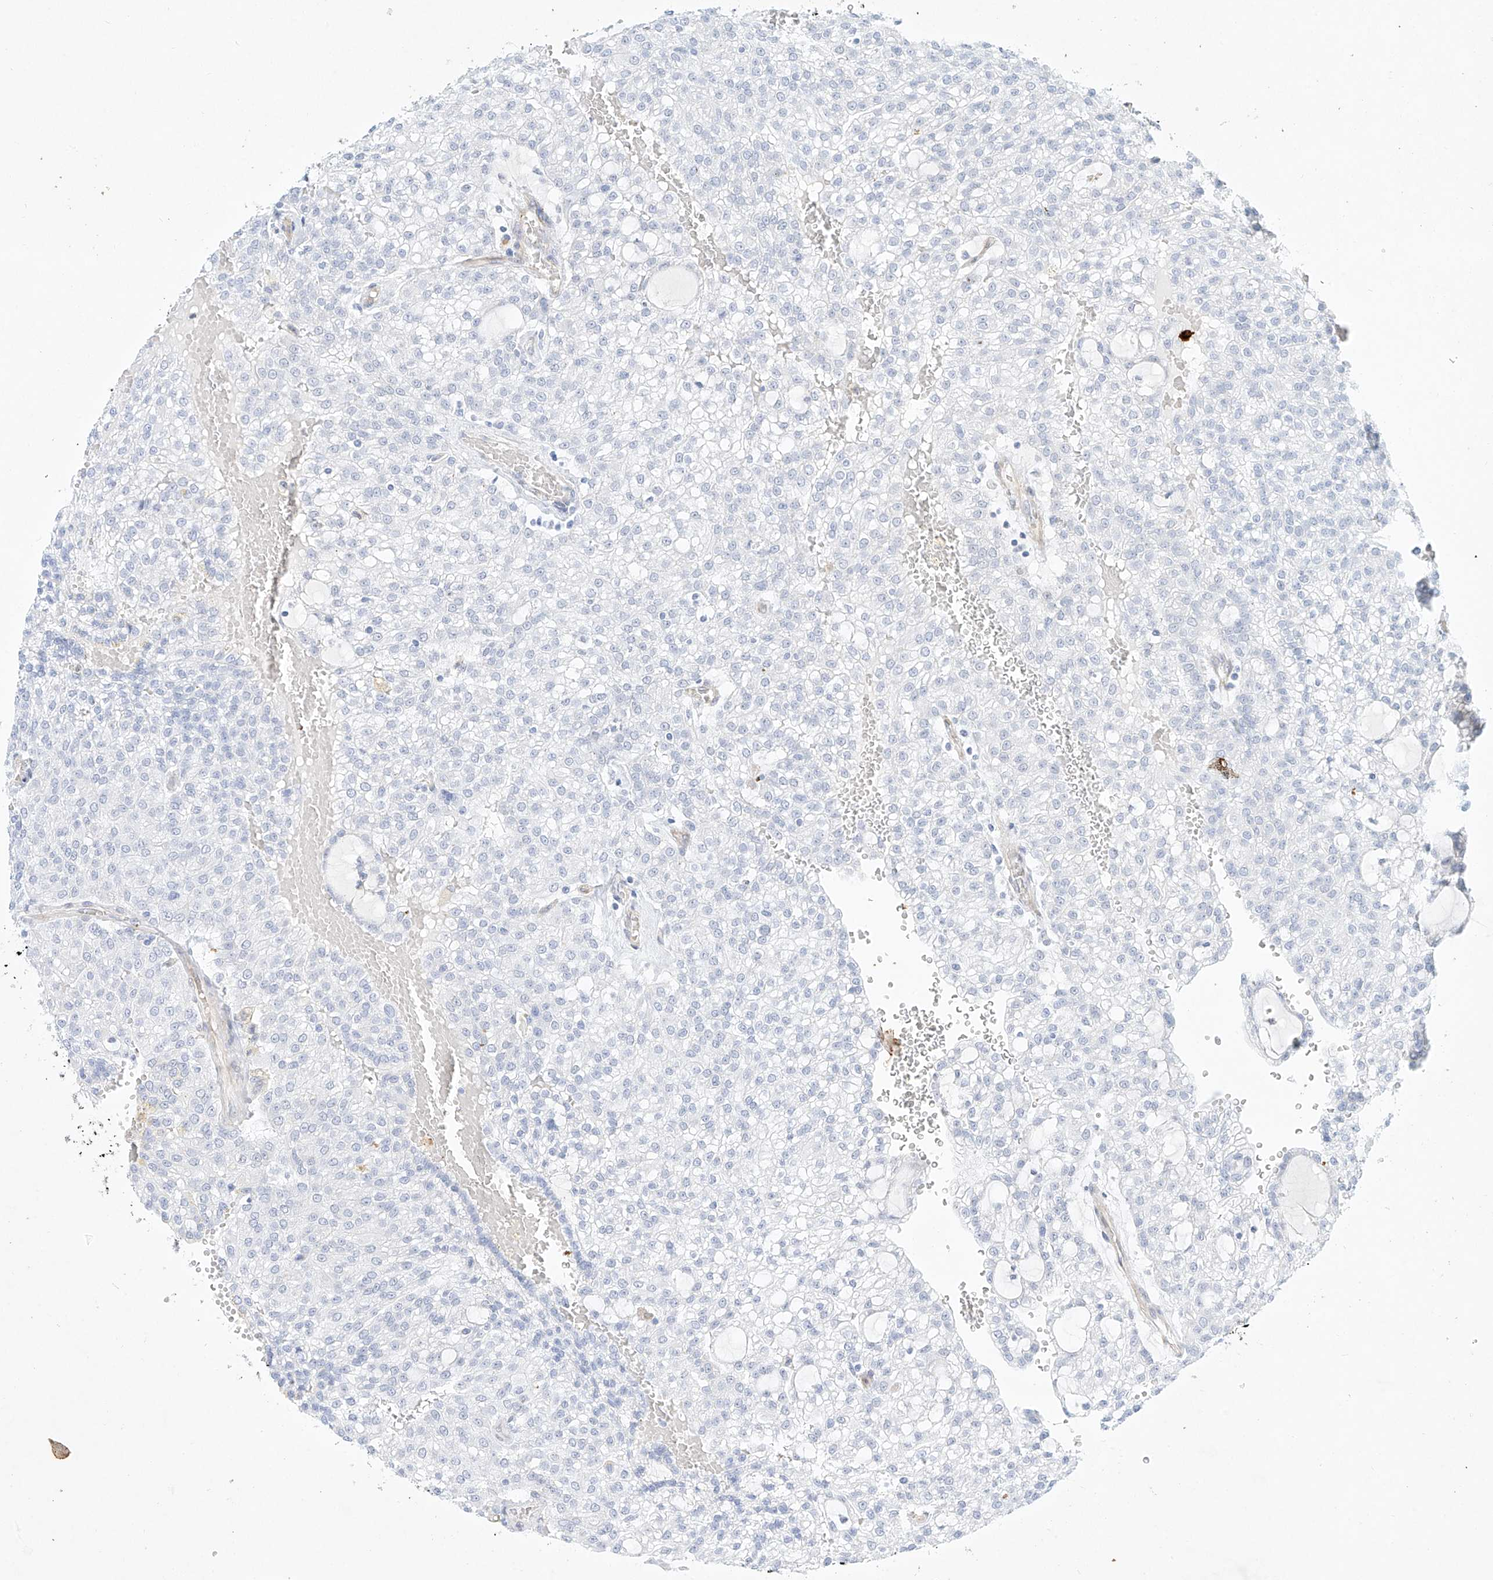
{"staining": {"intensity": "negative", "quantity": "none", "location": "none"}, "tissue": "renal cancer", "cell_type": "Tumor cells", "image_type": "cancer", "snomed": [{"axis": "morphology", "description": "Adenocarcinoma, NOS"}, {"axis": "topography", "description": "Kidney"}], "caption": "This is an immunohistochemistry (IHC) photomicrograph of renal adenocarcinoma. There is no expression in tumor cells.", "gene": "REEP2", "patient": {"sex": "male", "age": 63}}